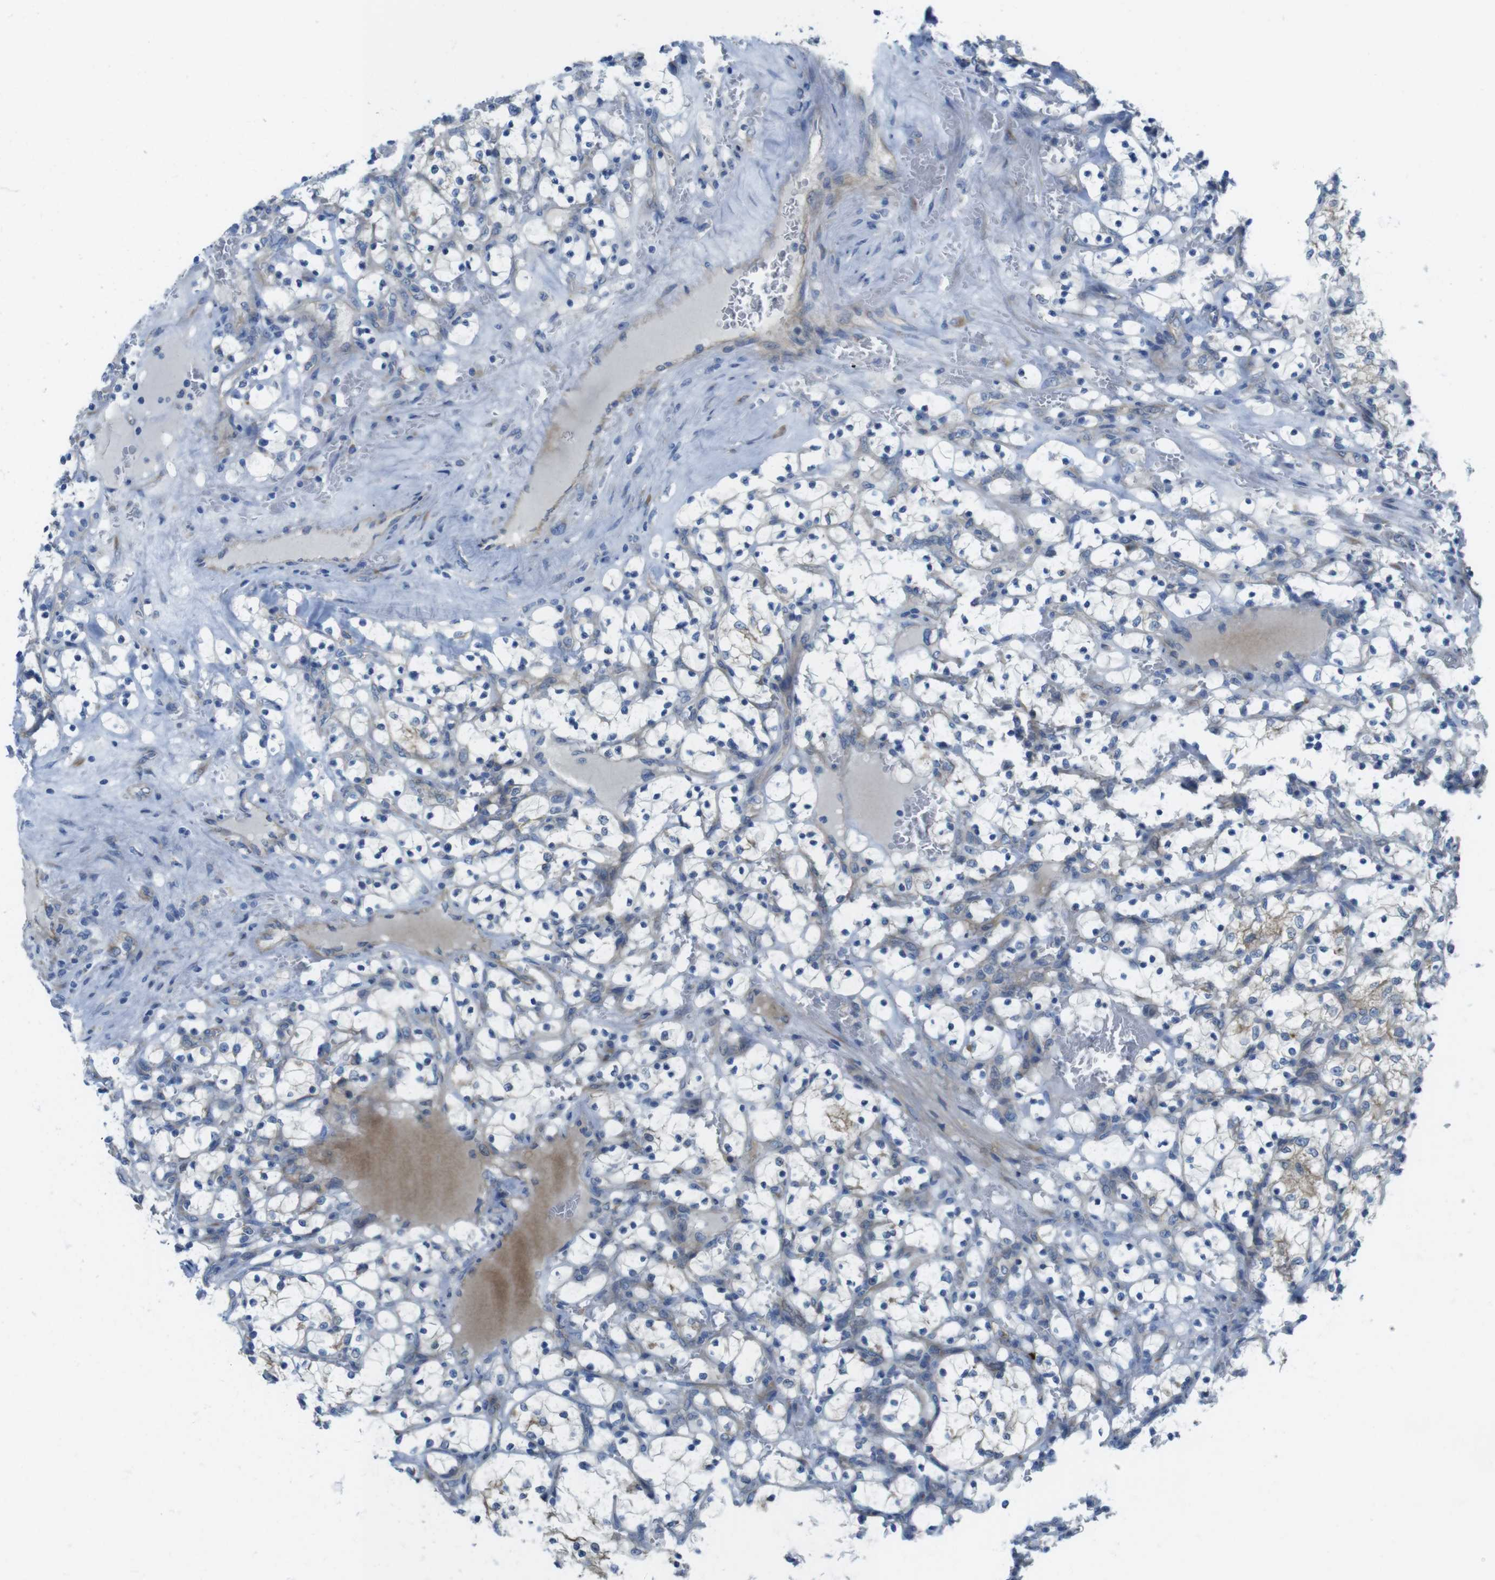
{"staining": {"intensity": "weak", "quantity": "<25%", "location": "cytoplasmic/membranous"}, "tissue": "renal cancer", "cell_type": "Tumor cells", "image_type": "cancer", "snomed": [{"axis": "morphology", "description": "Adenocarcinoma, NOS"}, {"axis": "topography", "description": "Kidney"}], "caption": "Immunohistochemistry (IHC) photomicrograph of renal cancer (adenocarcinoma) stained for a protein (brown), which displays no expression in tumor cells.", "gene": "TMEM234", "patient": {"sex": "female", "age": 69}}